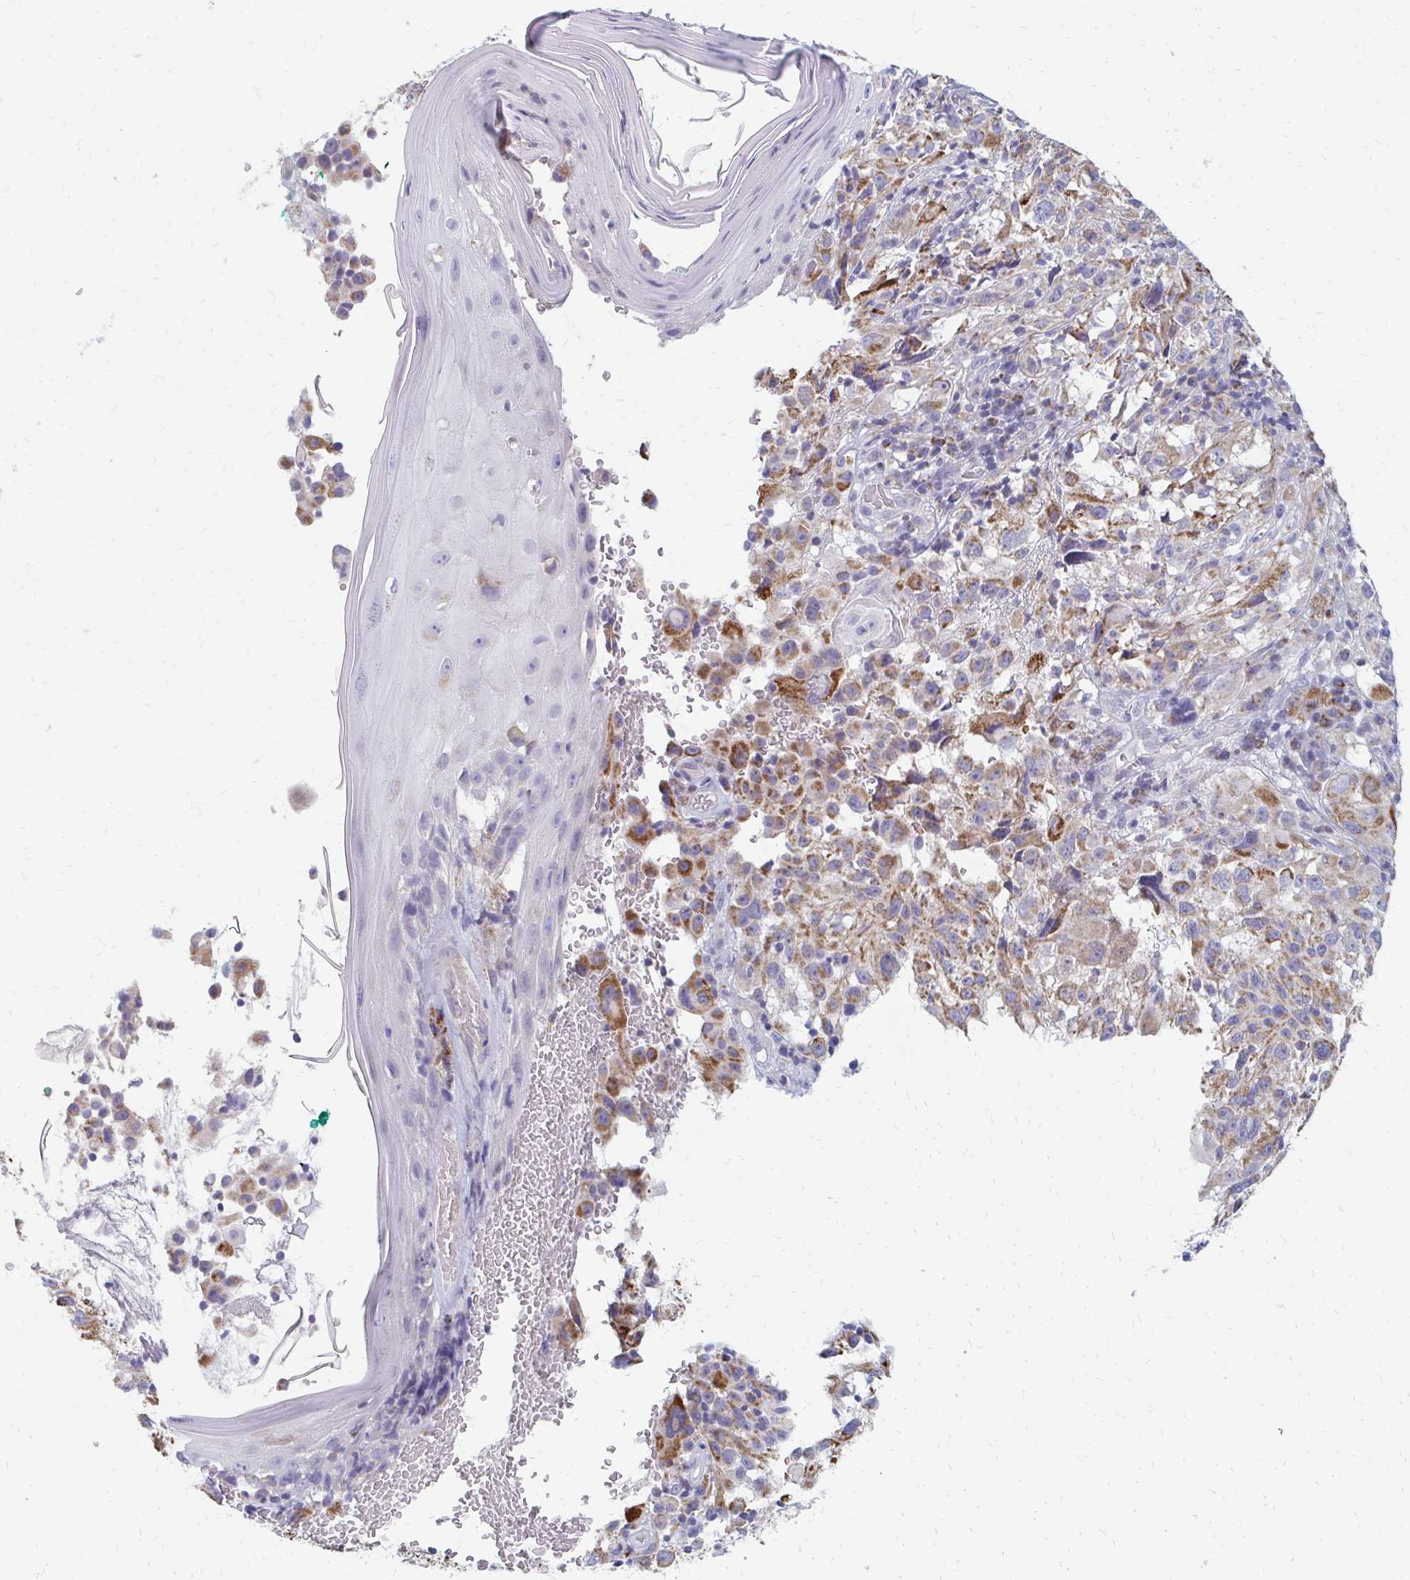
{"staining": {"intensity": "moderate", "quantity": ">75%", "location": "cytoplasmic/membranous"}, "tissue": "melanoma", "cell_type": "Tumor cells", "image_type": "cancer", "snomed": [{"axis": "morphology", "description": "Malignant melanoma, NOS"}, {"axis": "topography", "description": "Skin"}], "caption": "Immunohistochemistry staining of melanoma, which displays medium levels of moderate cytoplasmic/membranous staining in approximately >75% of tumor cells indicating moderate cytoplasmic/membranous protein staining. The staining was performed using DAB (3,3'-diaminobenzidine) (brown) for protein detection and nuclei were counterstained in hematoxylin (blue).", "gene": "OR10V1", "patient": {"sex": "female", "age": 71}}